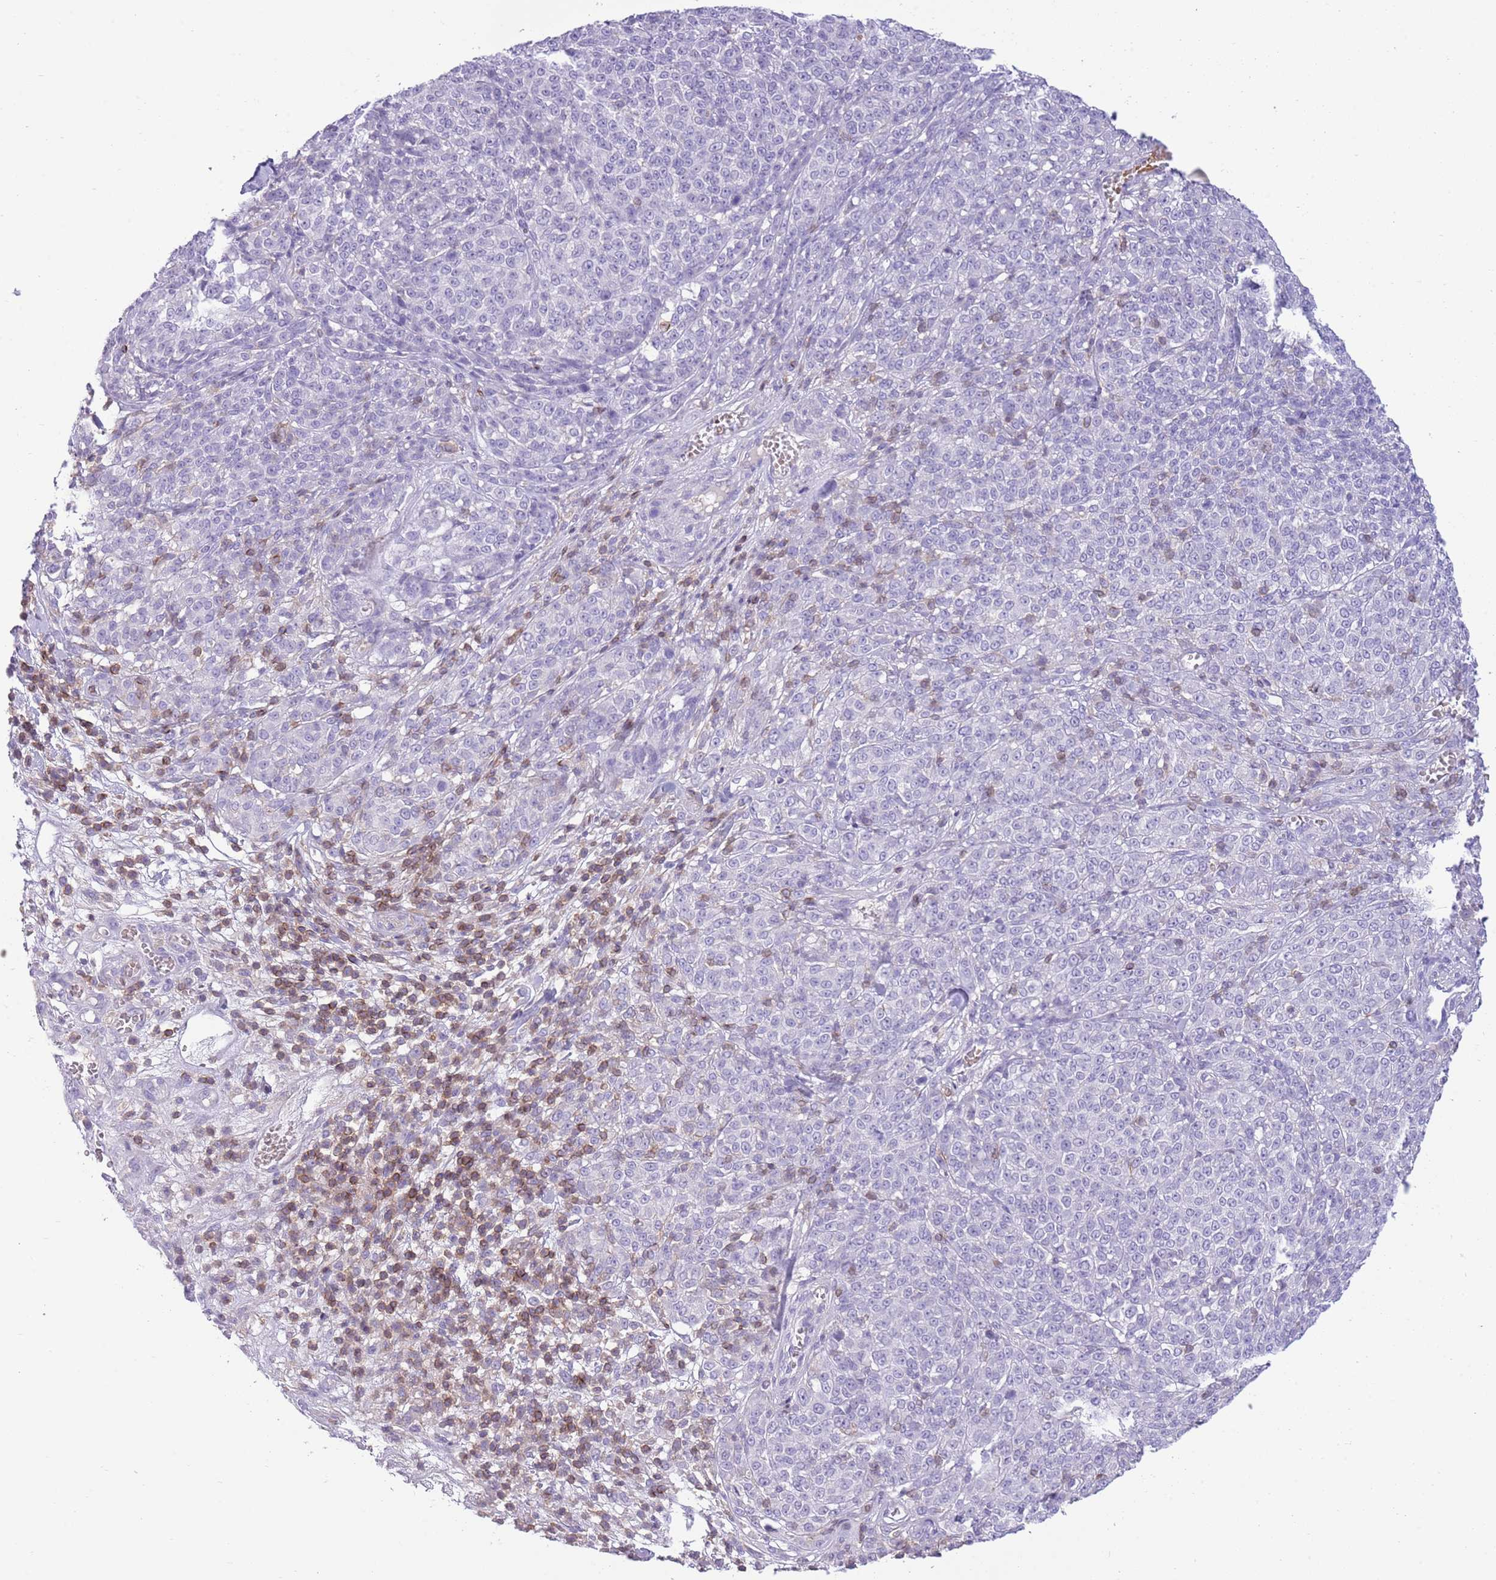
{"staining": {"intensity": "negative", "quantity": "none", "location": "none"}, "tissue": "melanoma", "cell_type": "Tumor cells", "image_type": "cancer", "snomed": [{"axis": "morphology", "description": "Normal tissue, NOS"}, {"axis": "morphology", "description": "Malignant melanoma, NOS"}, {"axis": "topography", "description": "Skin"}], "caption": "A high-resolution photomicrograph shows IHC staining of malignant melanoma, which reveals no significant positivity in tumor cells. The staining was performed using DAB (3,3'-diaminobenzidine) to visualize the protein expression in brown, while the nuclei were stained in blue with hematoxylin (Magnification: 20x).", "gene": "OR4Q3", "patient": {"sex": "female", "age": 34}}